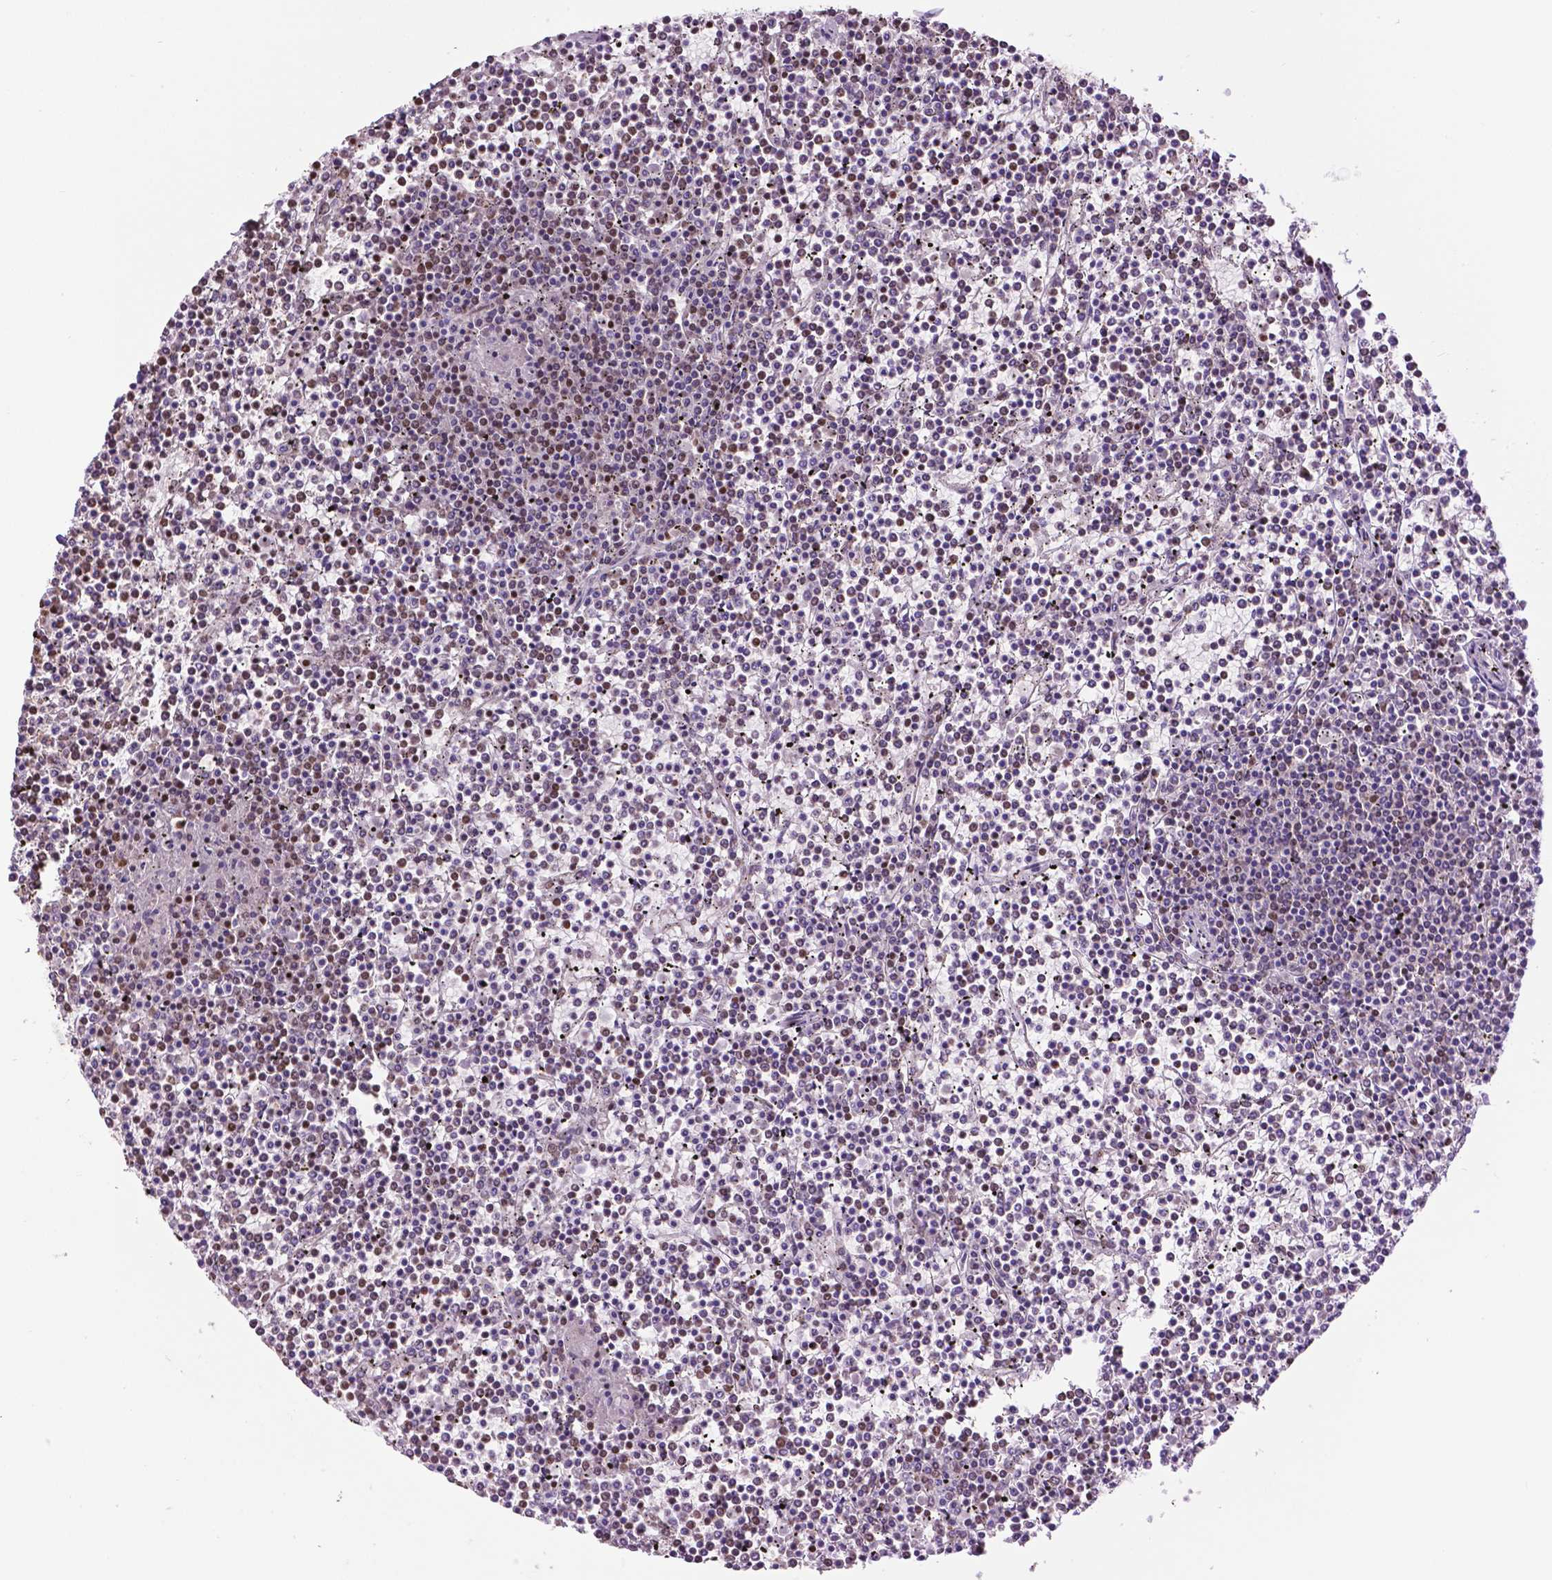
{"staining": {"intensity": "weak", "quantity": "<25%", "location": "nuclear"}, "tissue": "lymphoma", "cell_type": "Tumor cells", "image_type": "cancer", "snomed": [{"axis": "morphology", "description": "Malignant lymphoma, non-Hodgkin's type, Low grade"}, {"axis": "topography", "description": "Spleen"}], "caption": "Tumor cells are negative for protein expression in human lymphoma.", "gene": "COL23A1", "patient": {"sex": "female", "age": 19}}